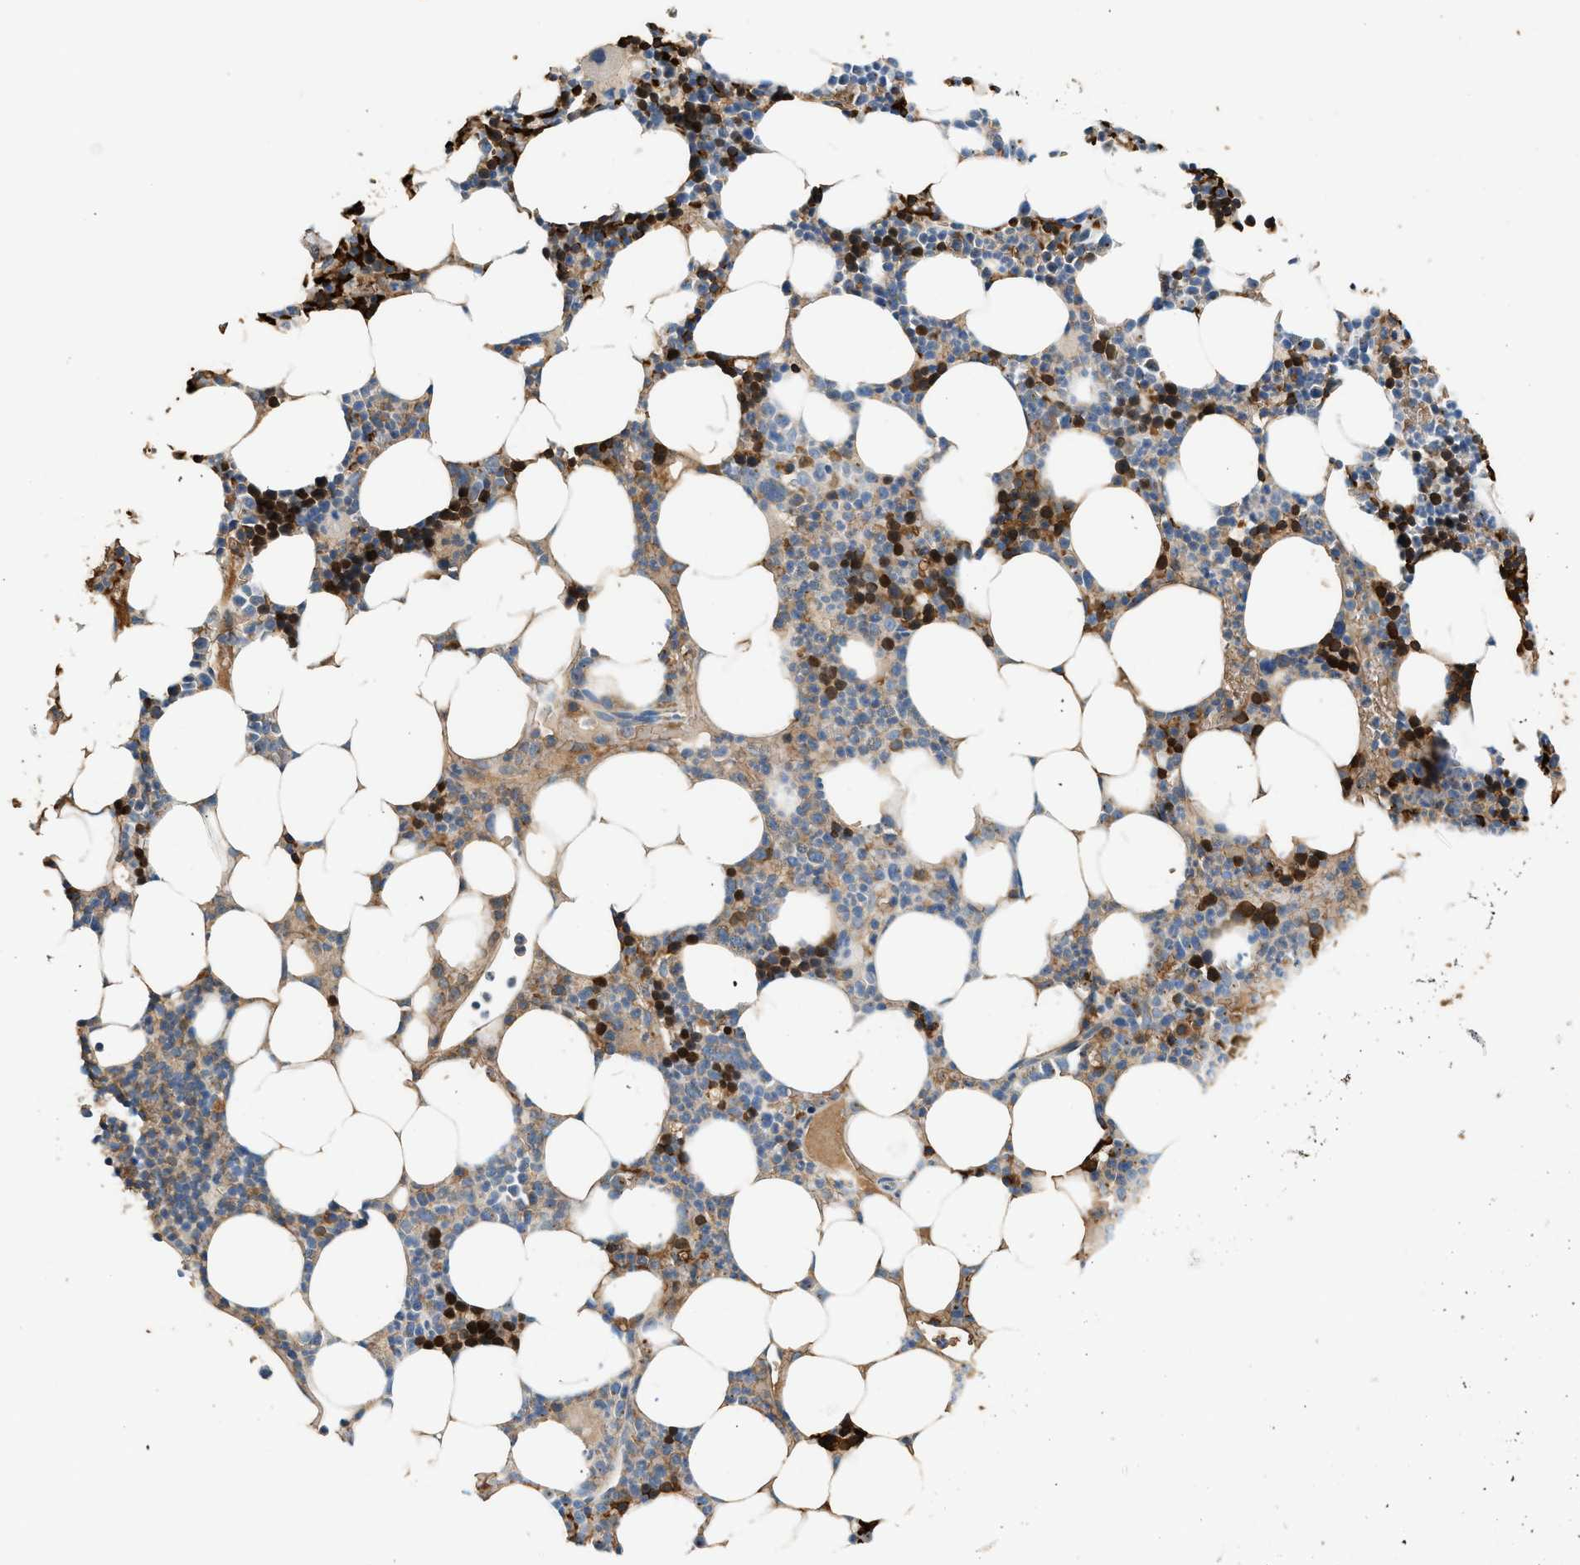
{"staining": {"intensity": "strong", "quantity": "<25%", "location": "cytoplasmic/membranous,nuclear"}, "tissue": "bone marrow", "cell_type": "Hematopoietic cells", "image_type": "normal", "snomed": [{"axis": "morphology", "description": "Normal tissue, NOS"}, {"axis": "topography", "description": "Bone marrow"}], "caption": "Immunohistochemistry image of normal bone marrow: human bone marrow stained using IHC shows medium levels of strong protein expression localized specifically in the cytoplasmic/membranous,nuclear of hematopoietic cells, appearing as a cytoplasmic/membranous,nuclear brown color.", "gene": "CYTH2", "patient": {"sex": "female", "age": 73}}